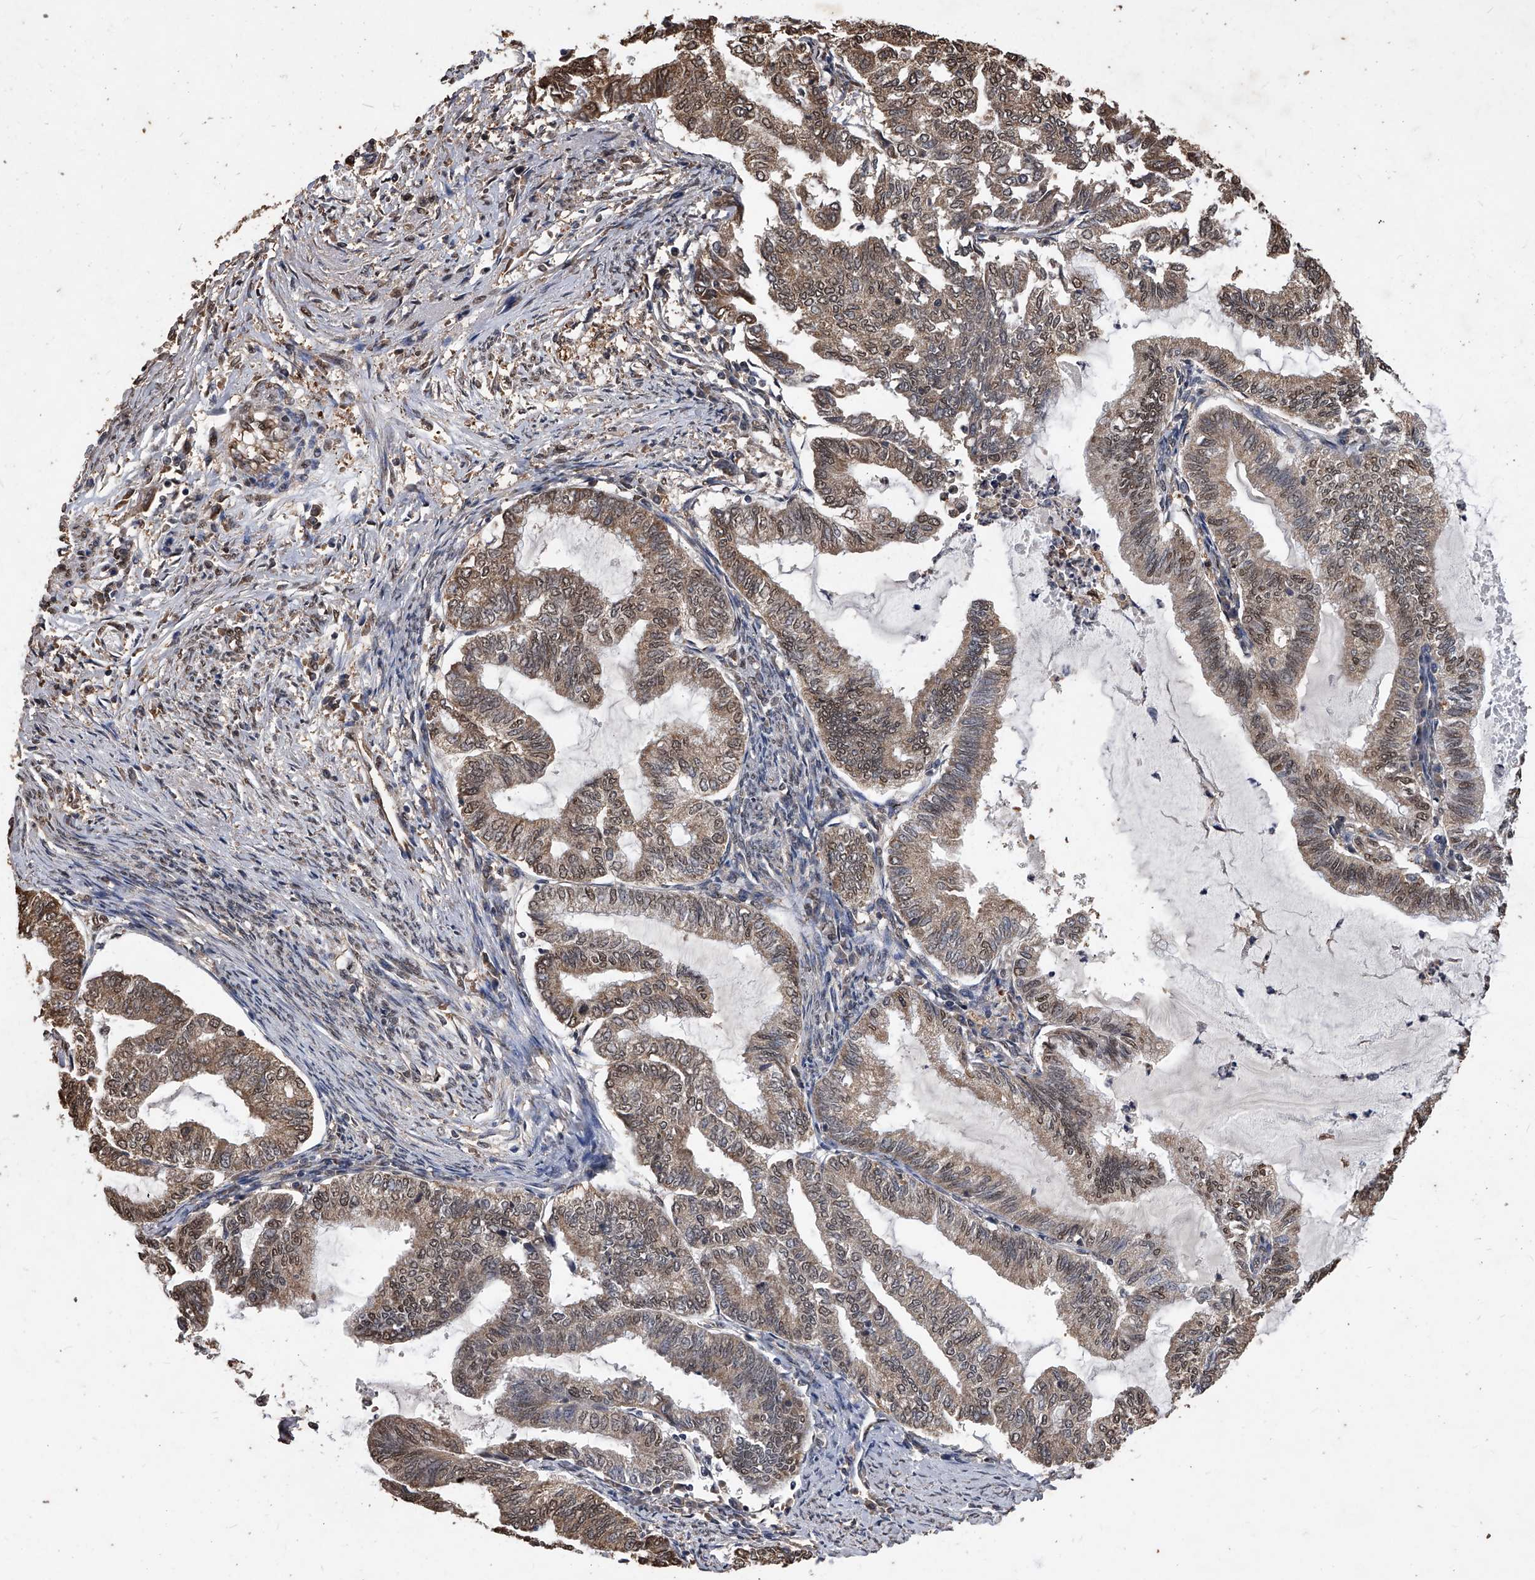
{"staining": {"intensity": "moderate", "quantity": ">75%", "location": "cytoplasmic/membranous,nuclear"}, "tissue": "endometrial cancer", "cell_type": "Tumor cells", "image_type": "cancer", "snomed": [{"axis": "morphology", "description": "Adenocarcinoma, NOS"}, {"axis": "topography", "description": "Endometrium"}], "caption": "Protein analysis of endometrial cancer (adenocarcinoma) tissue shows moderate cytoplasmic/membranous and nuclear staining in approximately >75% of tumor cells.", "gene": "FBXL4", "patient": {"sex": "female", "age": 79}}